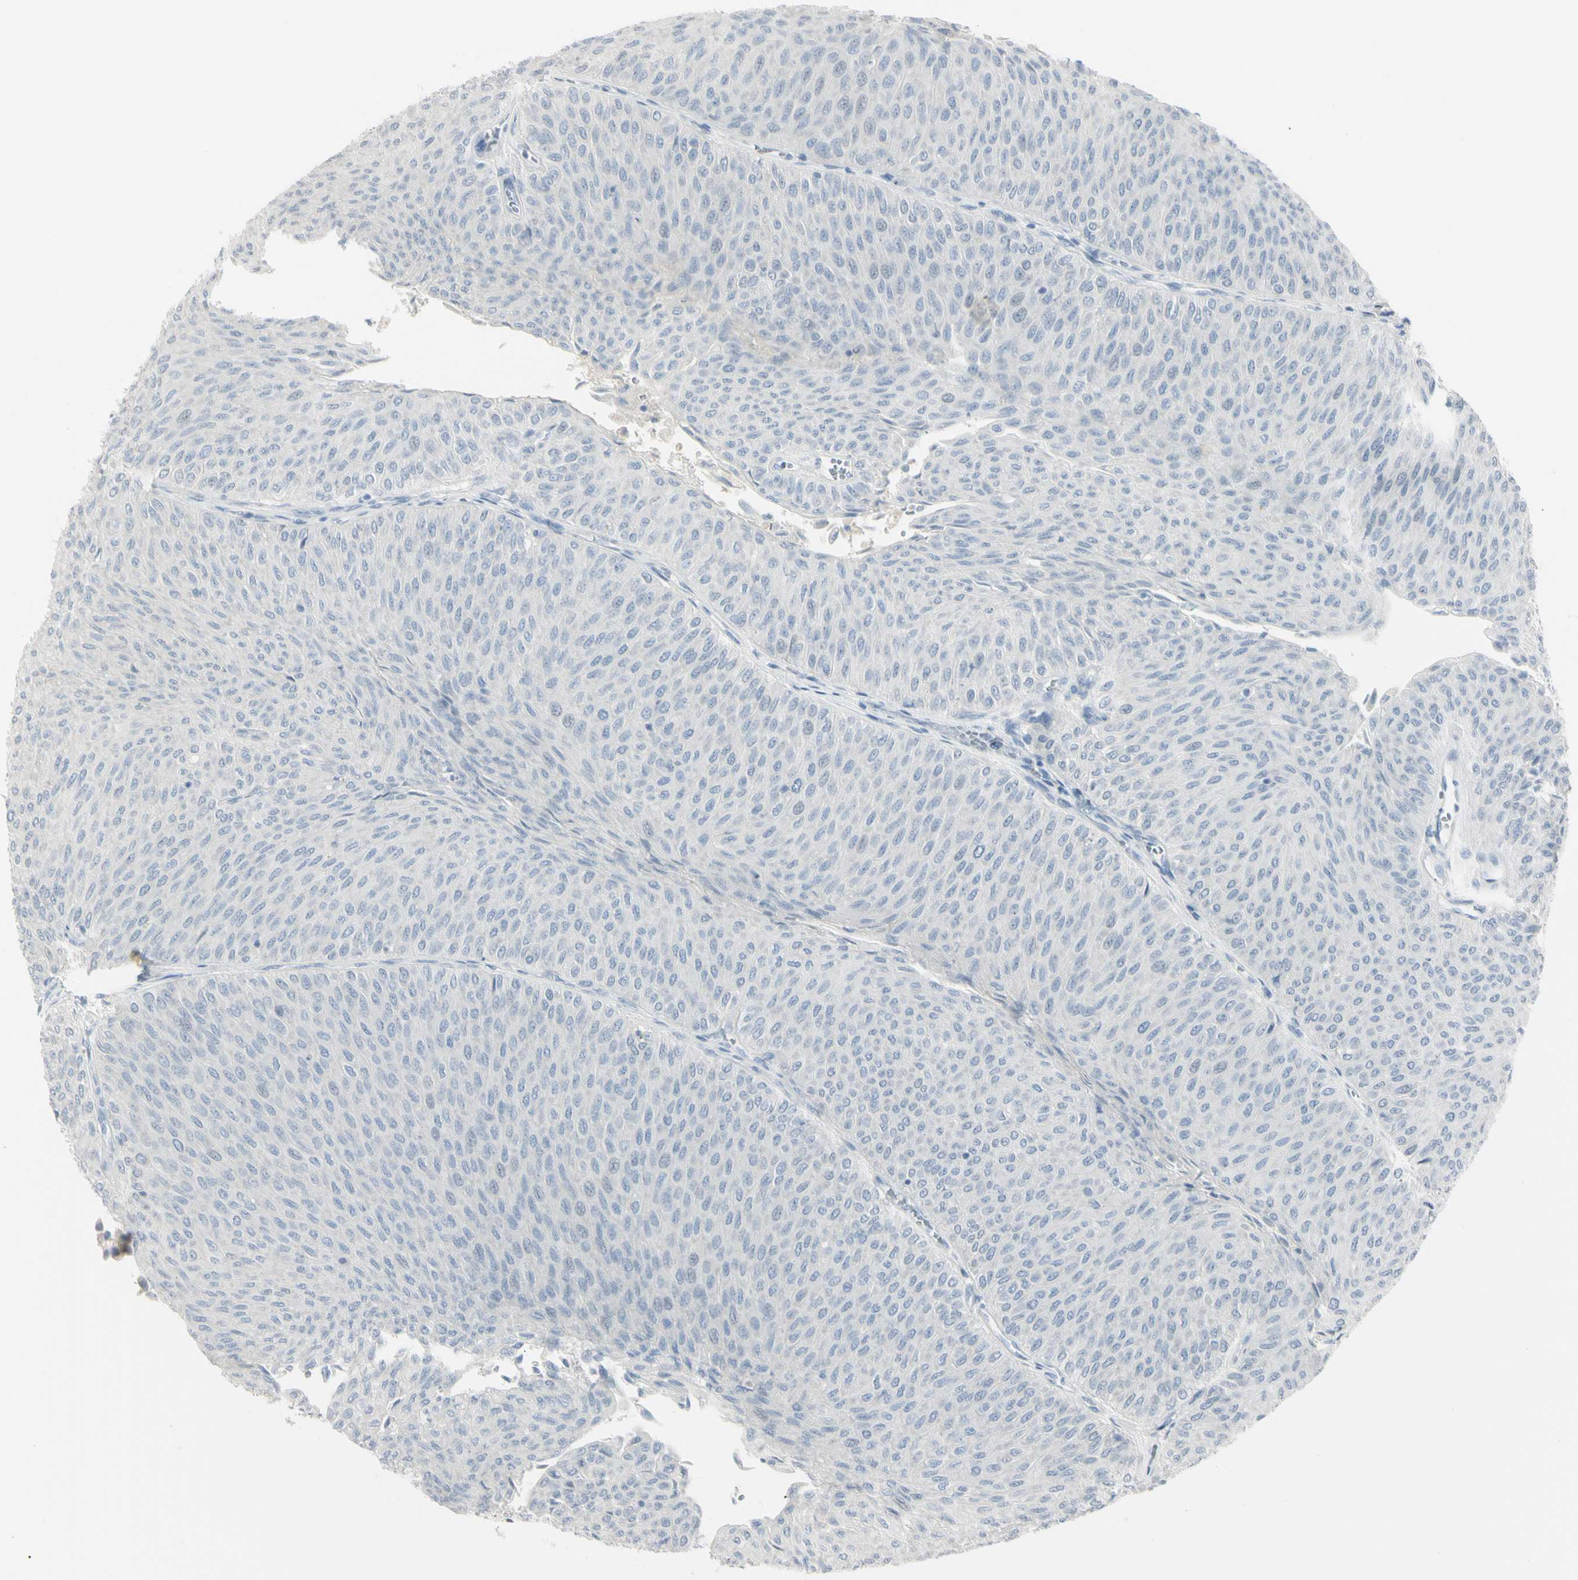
{"staining": {"intensity": "negative", "quantity": "none", "location": "none"}, "tissue": "urothelial cancer", "cell_type": "Tumor cells", "image_type": "cancer", "snomed": [{"axis": "morphology", "description": "Urothelial carcinoma, Low grade"}, {"axis": "topography", "description": "Urinary bladder"}], "caption": "Urothelial cancer was stained to show a protein in brown. There is no significant expression in tumor cells.", "gene": "PIP", "patient": {"sex": "male", "age": 78}}